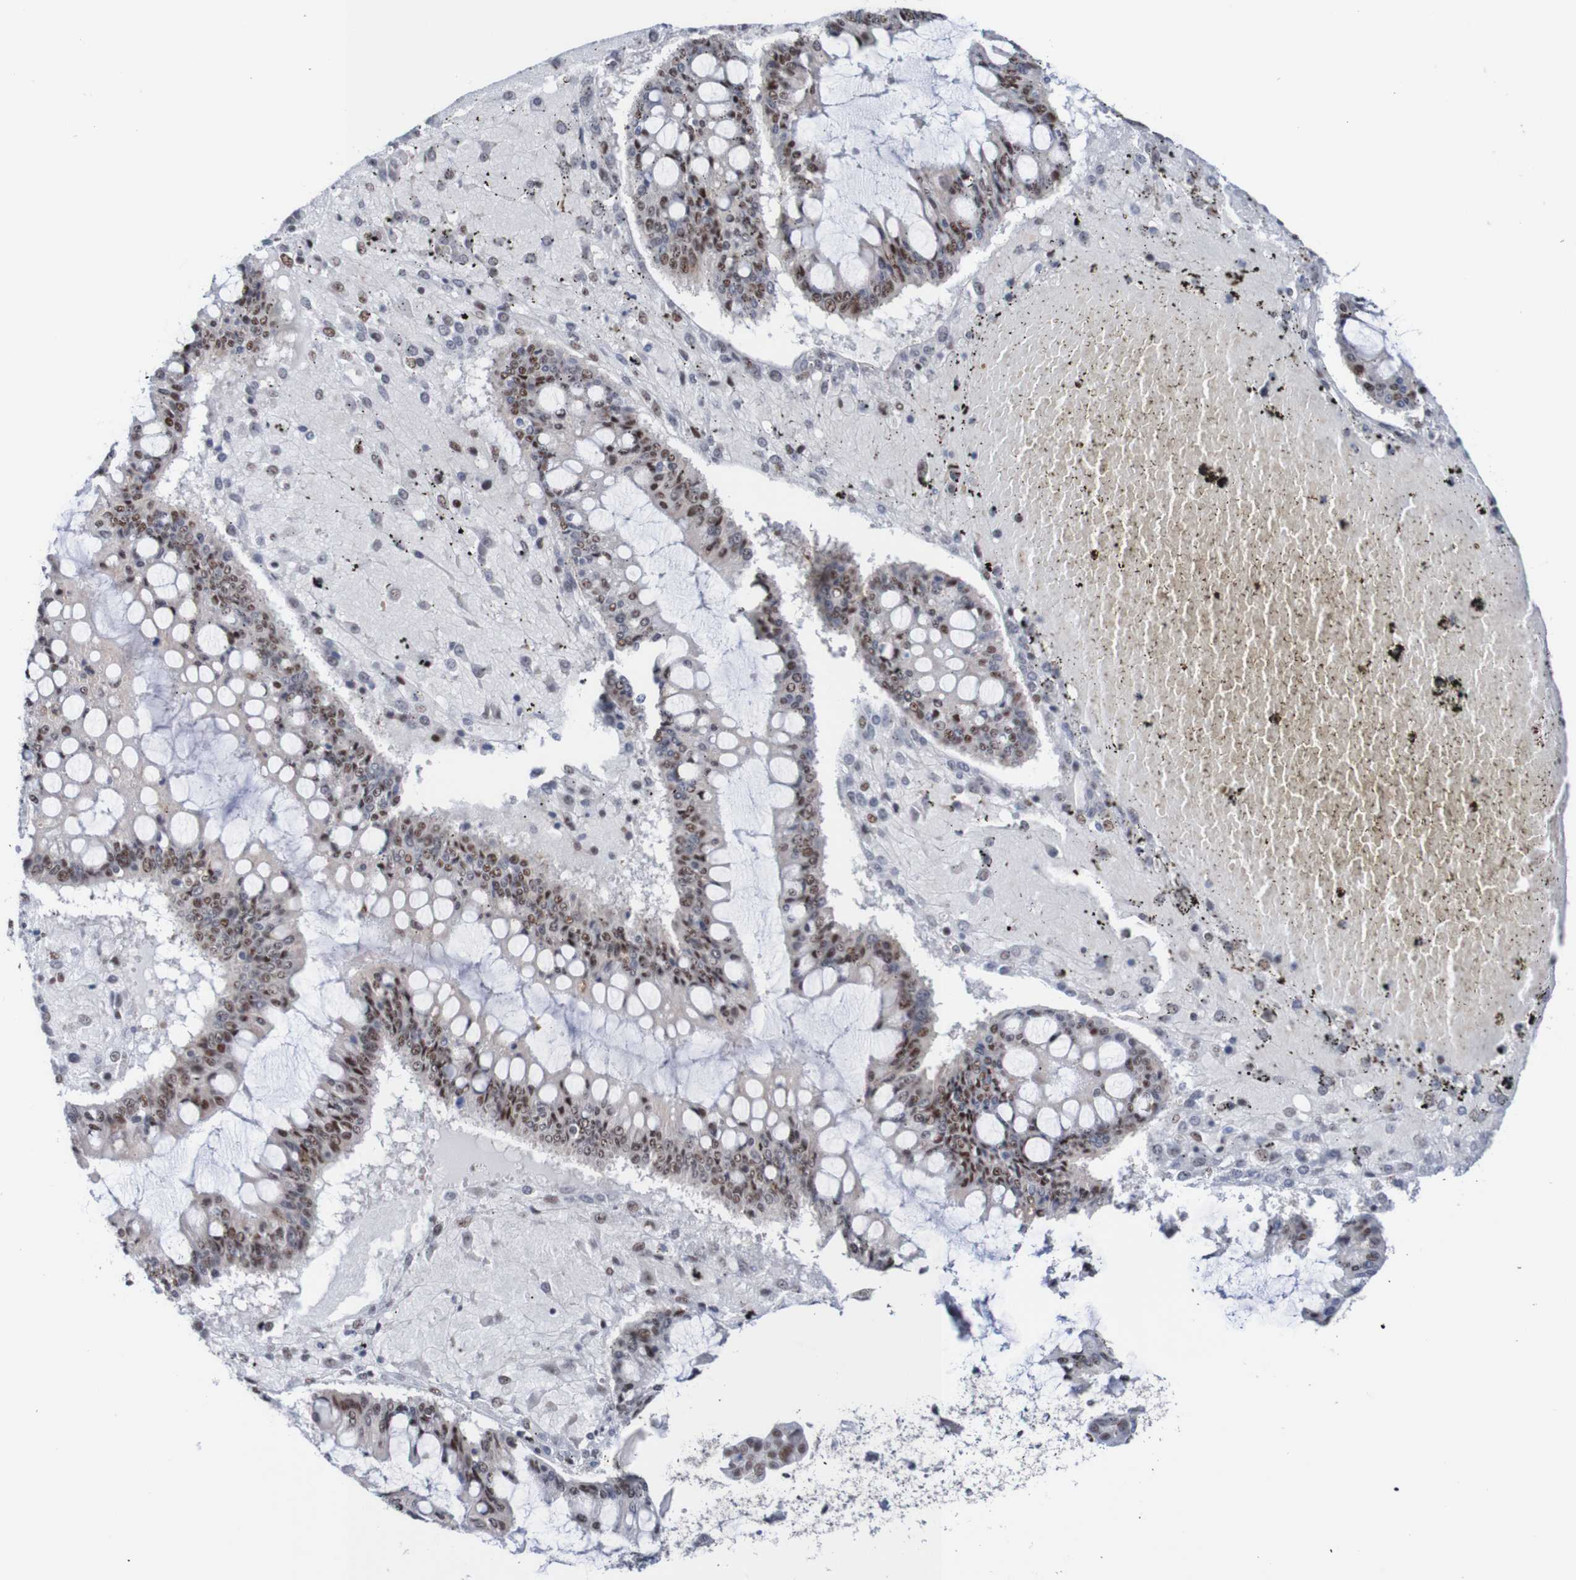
{"staining": {"intensity": "moderate", "quantity": ">75%", "location": "nuclear"}, "tissue": "ovarian cancer", "cell_type": "Tumor cells", "image_type": "cancer", "snomed": [{"axis": "morphology", "description": "Cystadenocarcinoma, mucinous, NOS"}, {"axis": "topography", "description": "Ovary"}], "caption": "Immunohistochemical staining of human ovarian cancer (mucinous cystadenocarcinoma) shows medium levels of moderate nuclear protein positivity in about >75% of tumor cells. (IHC, brightfield microscopy, high magnification).", "gene": "CDC5L", "patient": {"sex": "female", "age": 73}}